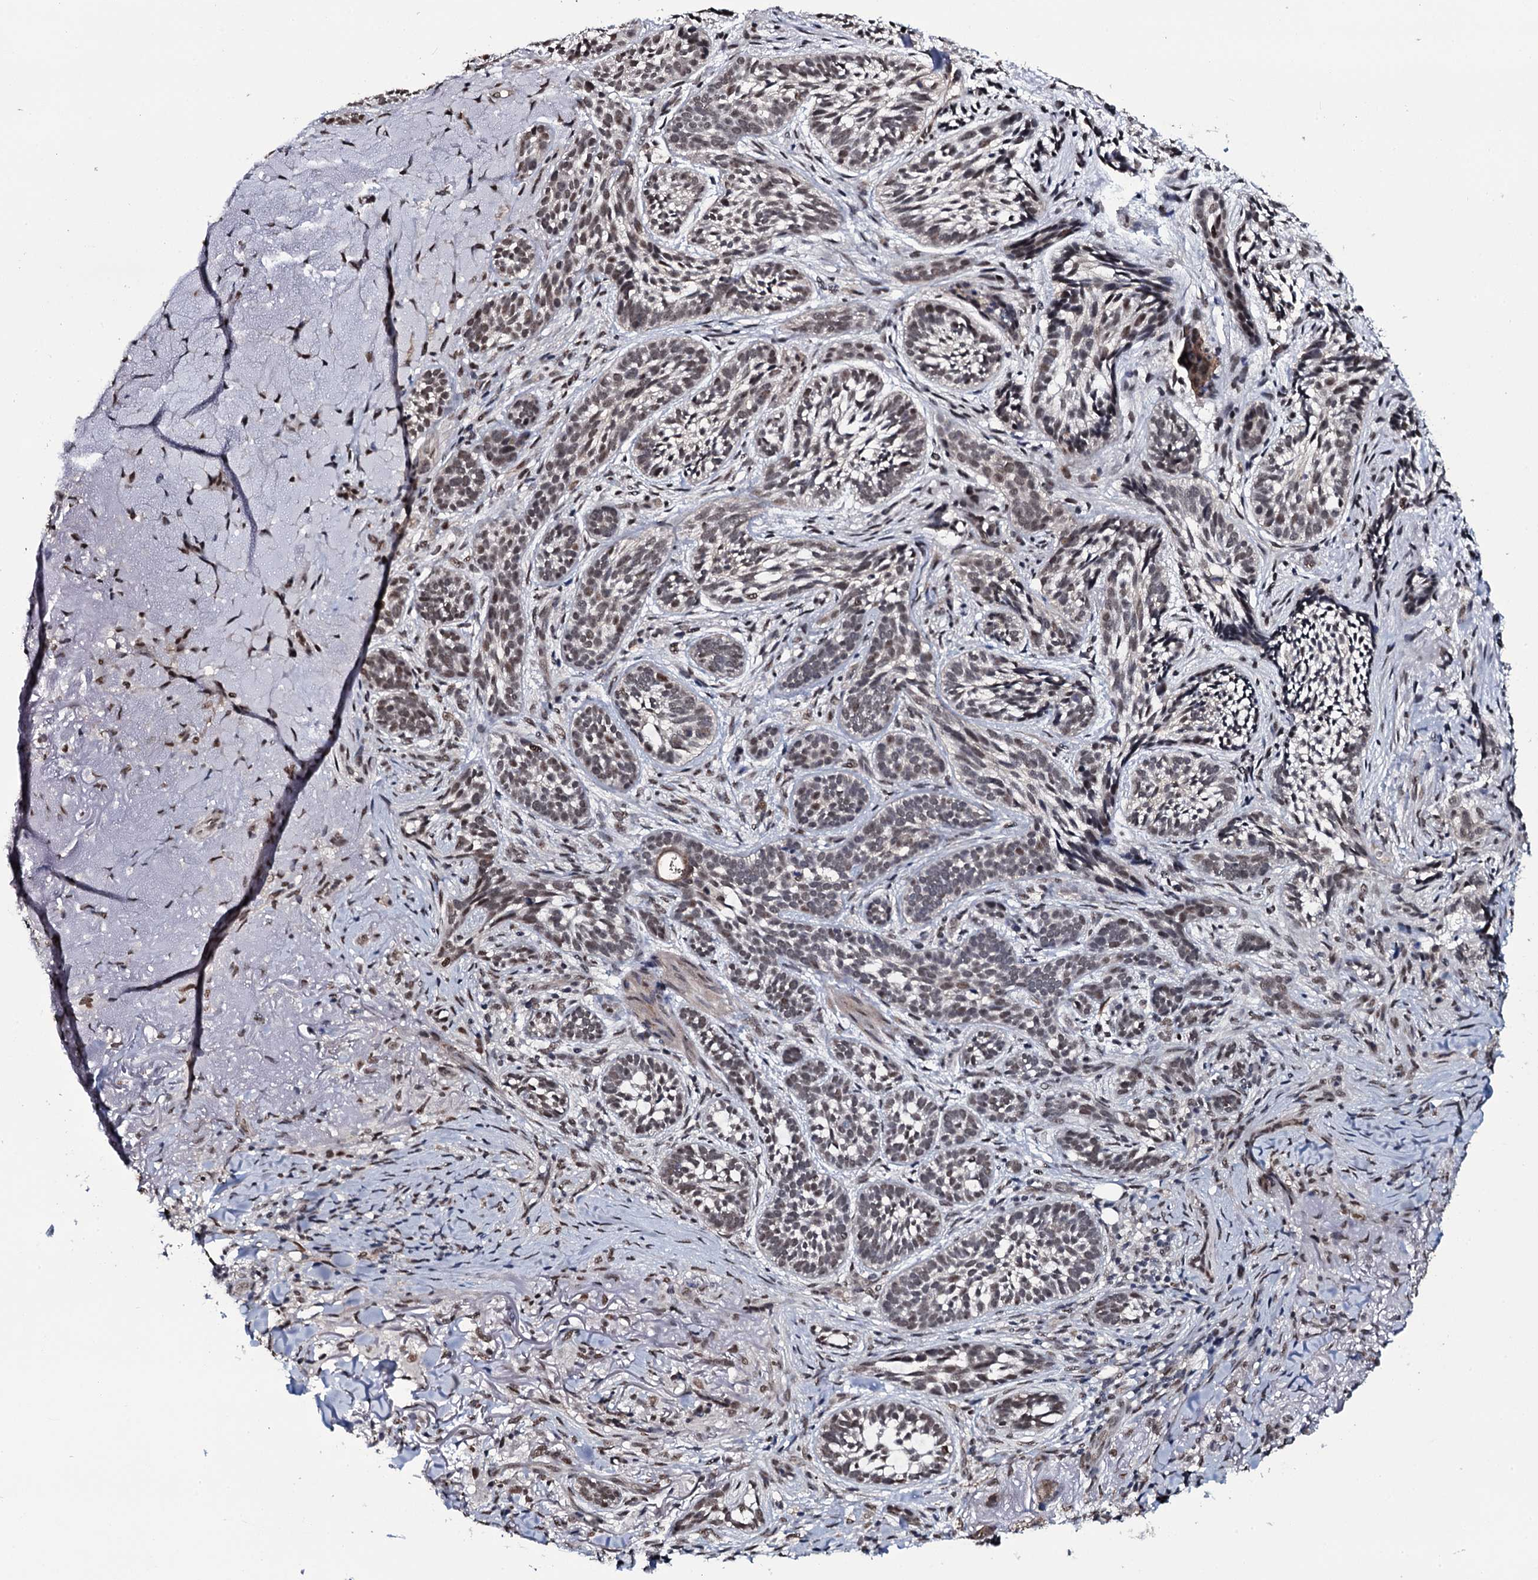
{"staining": {"intensity": "weak", "quantity": "25%-75%", "location": "nuclear"}, "tissue": "skin cancer", "cell_type": "Tumor cells", "image_type": "cancer", "snomed": [{"axis": "morphology", "description": "Basal cell carcinoma"}, {"axis": "topography", "description": "Skin"}], "caption": "The micrograph displays staining of skin cancer, revealing weak nuclear protein expression (brown color) within tumor cells.", "gene": "SH2D4B", "patient": {"sex": "male", "age": 71}}